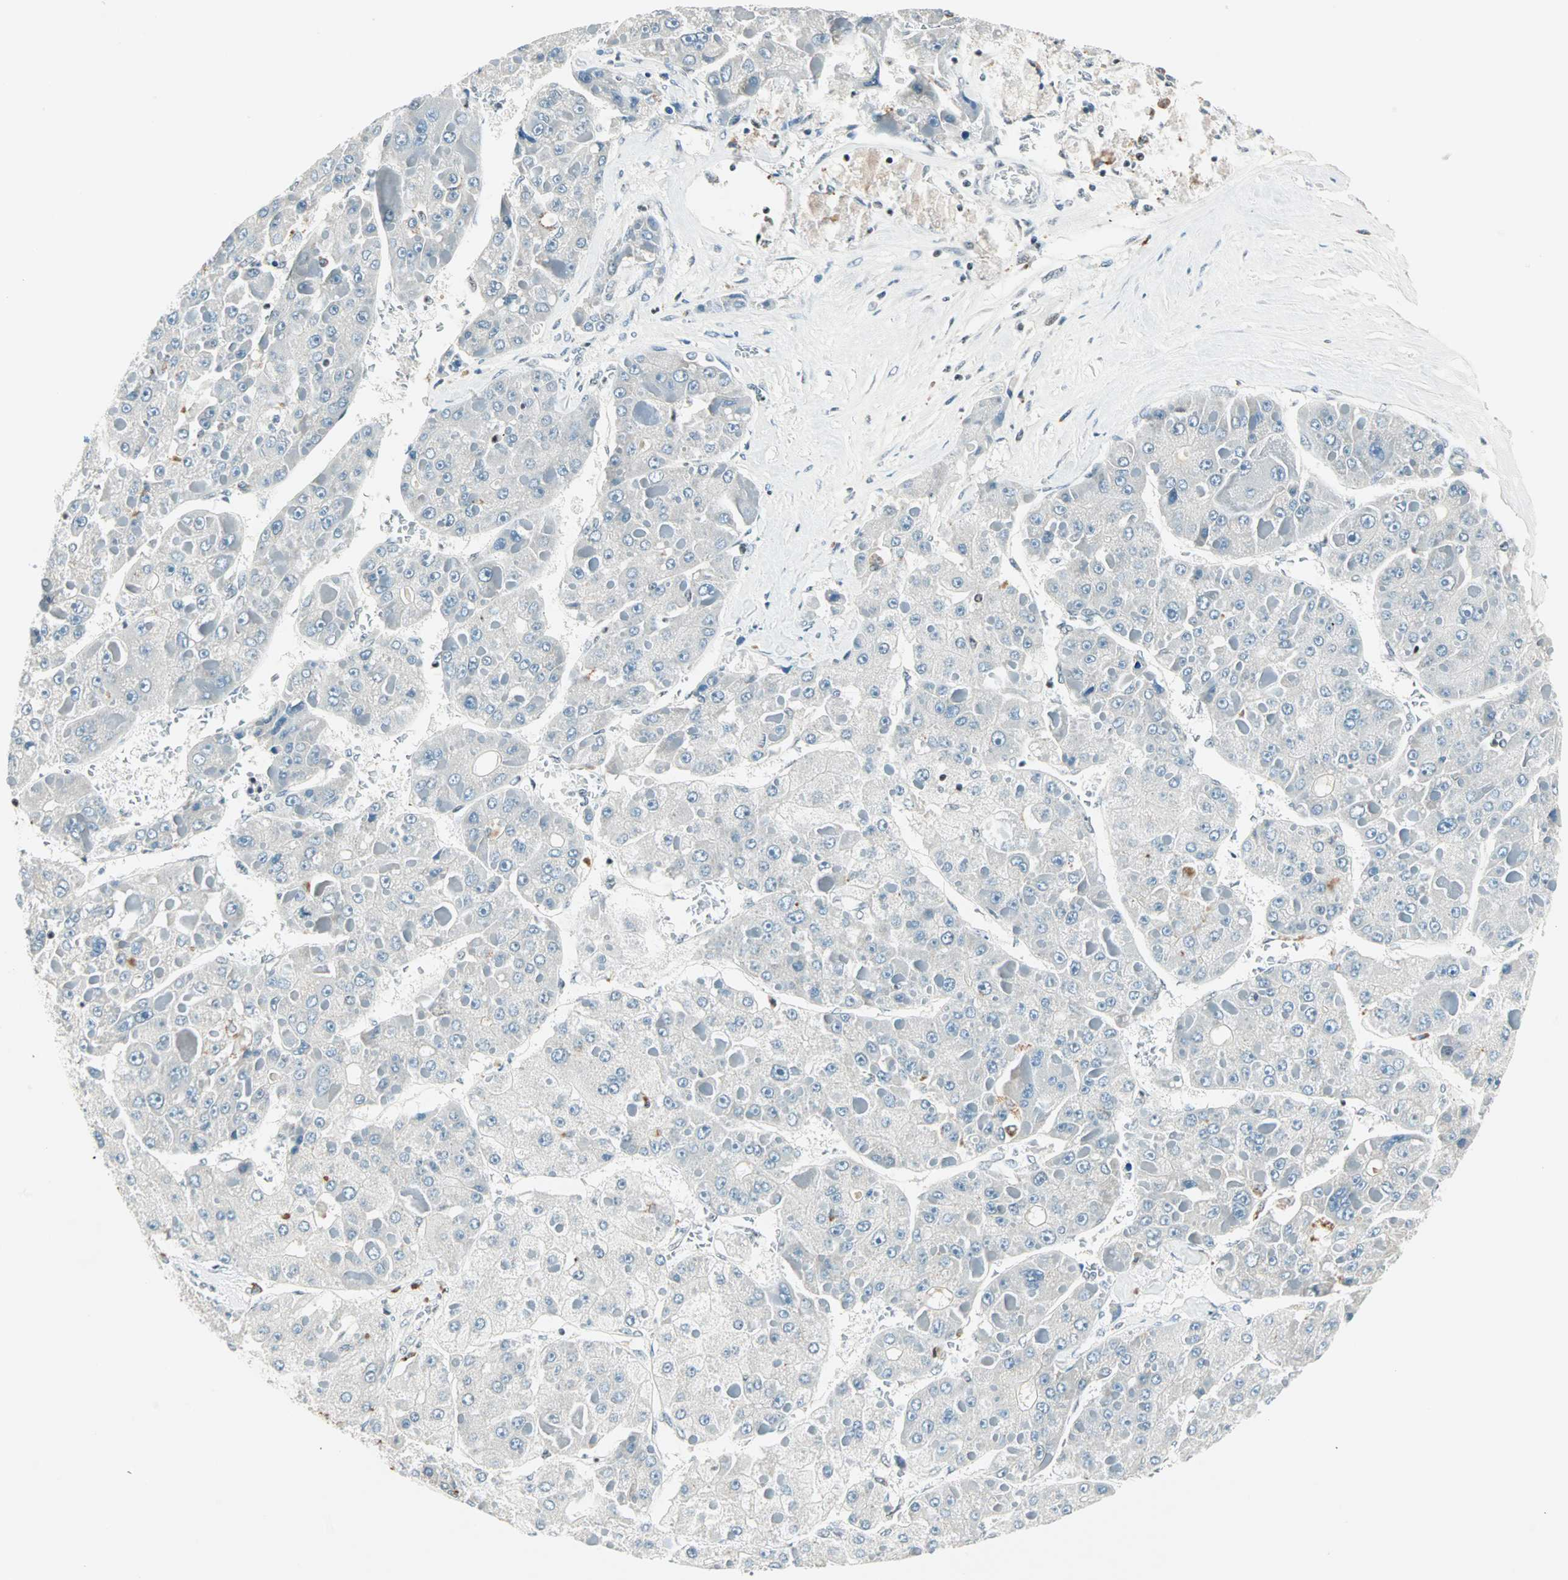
{"staining": {"intensity": "negative", "quantity": "none", "location": "none"}, "tissue": "liver cancer", "cell_type": "Tumor cells", "image_type": "cancer", "snomed": [{"axis": "morphology", "description": "Carcinoma, Hepatocellular, NOS"}, {"axis": "topography", "description": "Liver"}], "caption": "A high-resolution image shows immunohistochemistry staining of hepatocellular carcinoma (liver), which displays no significant positivity in tumor cells. (Brightfield microscopy of DAB immunohistochemistry at high magnification).", "gene": "SIN3A", "patient": {"sex": "female", "age": 73}}